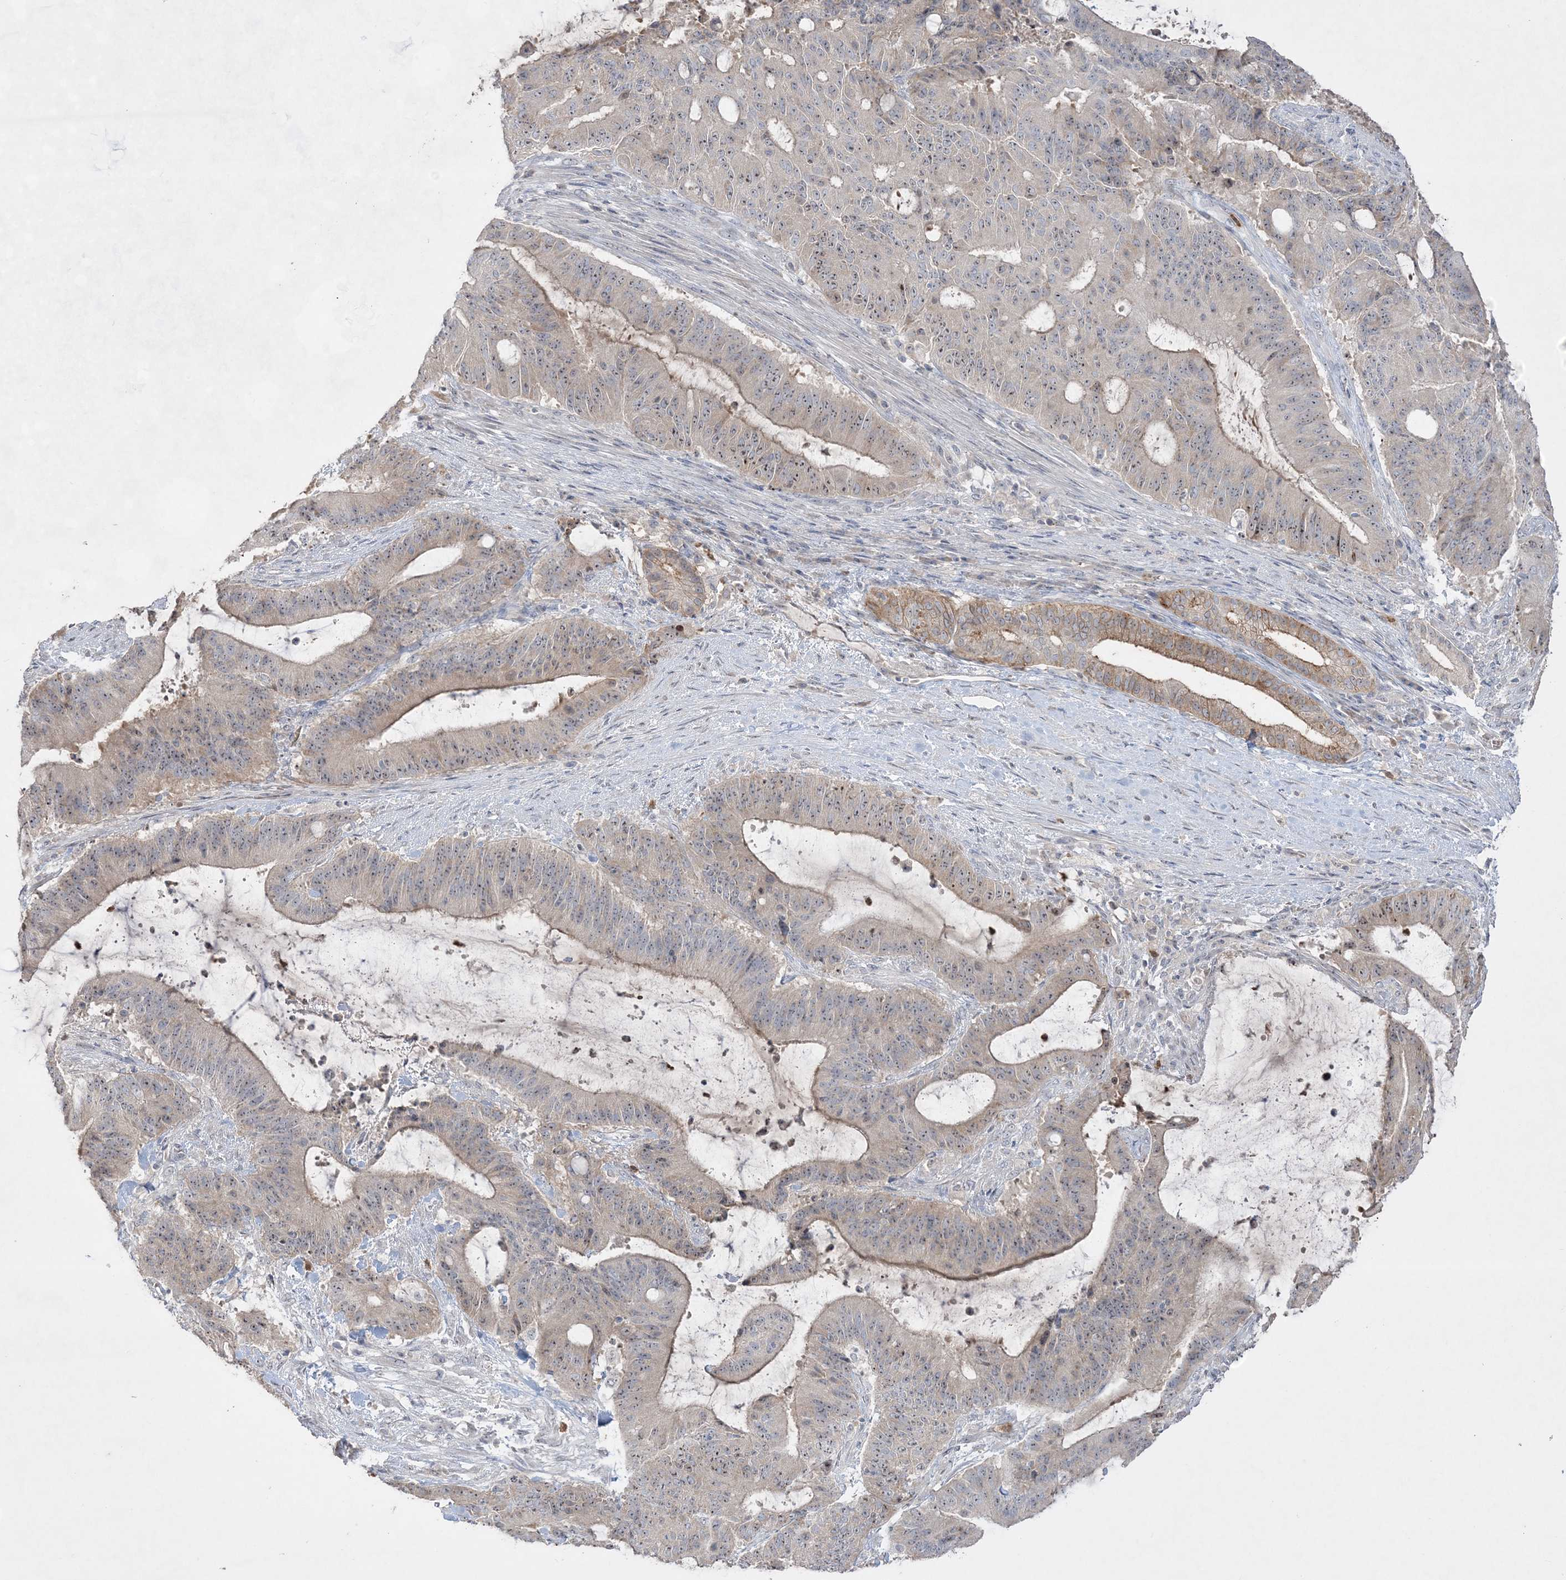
{"staining": {"intensity": "weak", "quantity": "25%-75%", "location": "cytoplasmic/membranous,nuclear"}, "tissue": "liver cancer", "cell_type": "Tumor cells", "image_type": "cancer", "snomed": [{"axis": "morphology", "description": "Normal tissue, NOS"}, {"axis": "morphology", "description": "Cholangiocarcinoma"}, {"axis": "topography", "description": "Liver"}, {"axis": "topography", "description": "Peripheral nerve tissue"}], "caption": "Brown immunohistochemical staining in liver cholangiocarcinoma demonstrates weak cytoplasmic/membranous and nuclear staining in about 25%-75% of tumor cells. Immunohistochemistry stains the protein of interest in brown and the nuclei are stained blue.", "gene": "NOP16", "patient": {"sex": "female", "age": 73}}